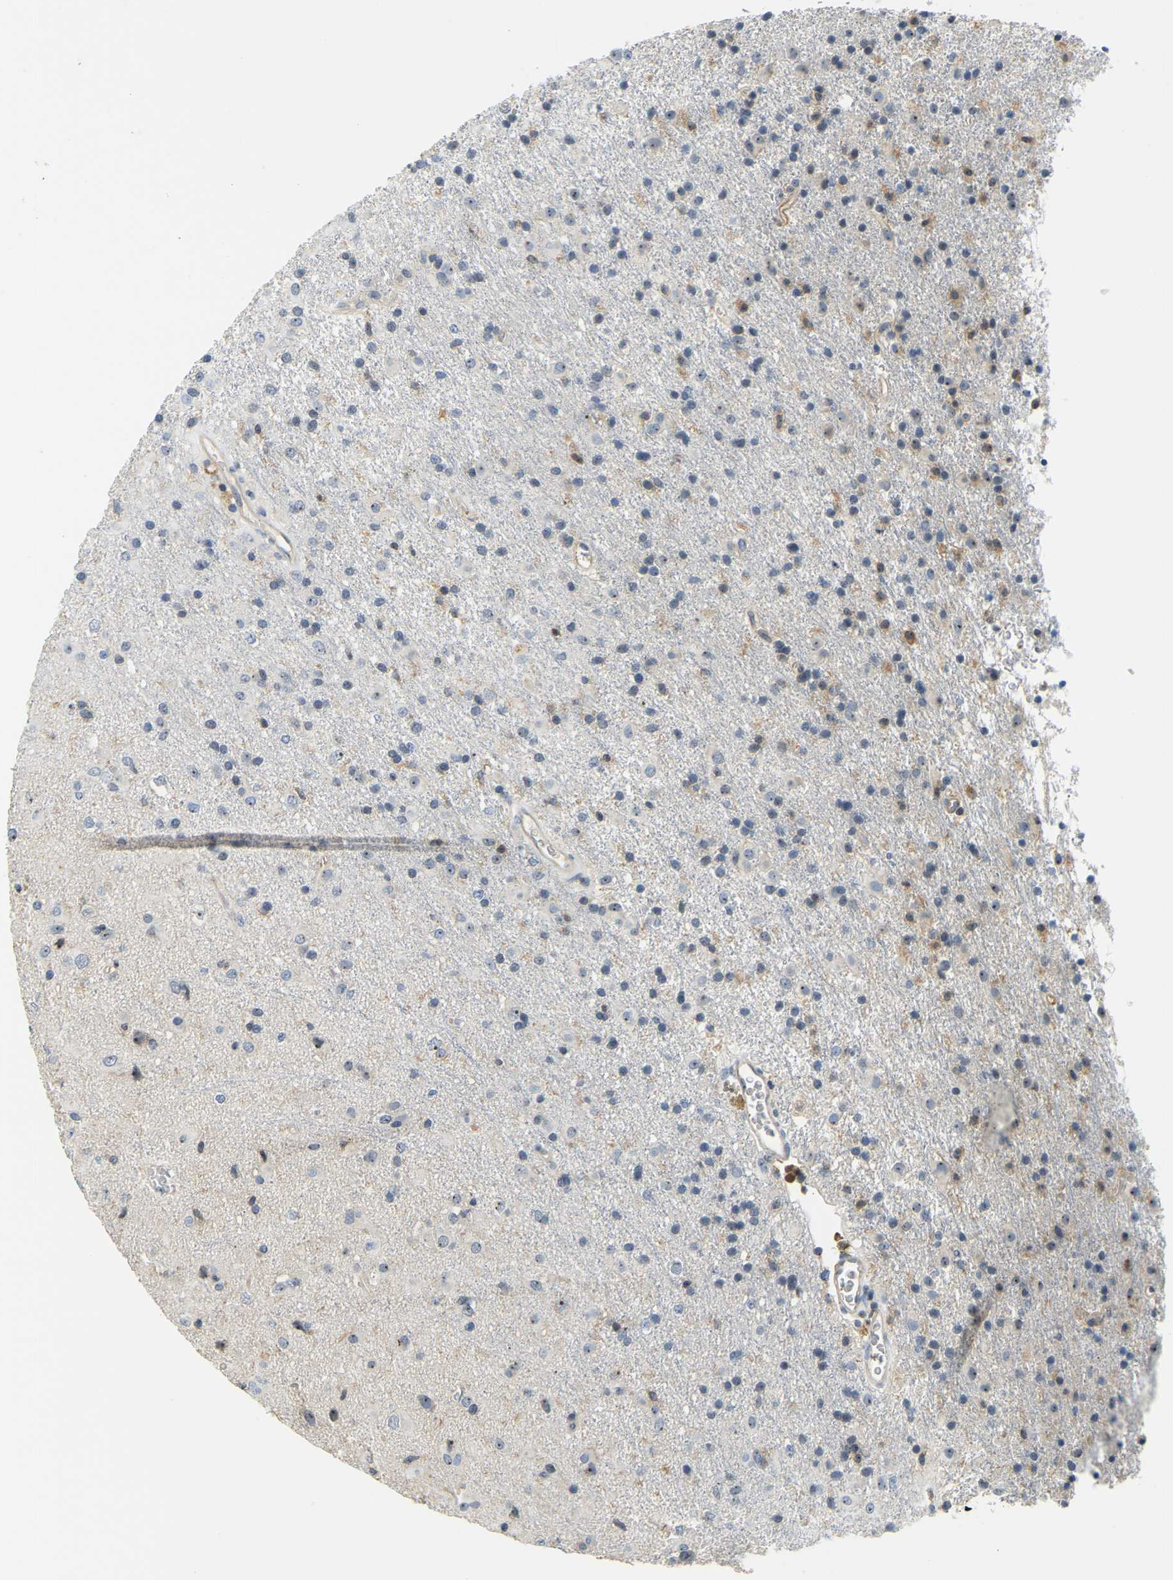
{"staining": {"intensity": "moderate", "quantity": "<25%", "location": "cytoplasmic/membranous,nuclear"}, "tissue": "glioma", "cell_type": "Tumor cells", "image_type": "cancer", "snomed": [{"axis": "morphology", "description": "Glioma, malignant, Low grade"}, {"axis": "topography", "description": "Brain"}], "caption": "Immunohistochemical staining of human glioma demonstrates moderate cytoplasmic/membranous and nuclear protein expression in approximately <25% of tumor cells.", "gene": "RRP1", "patient": {"sex": "male", "age": 65}}